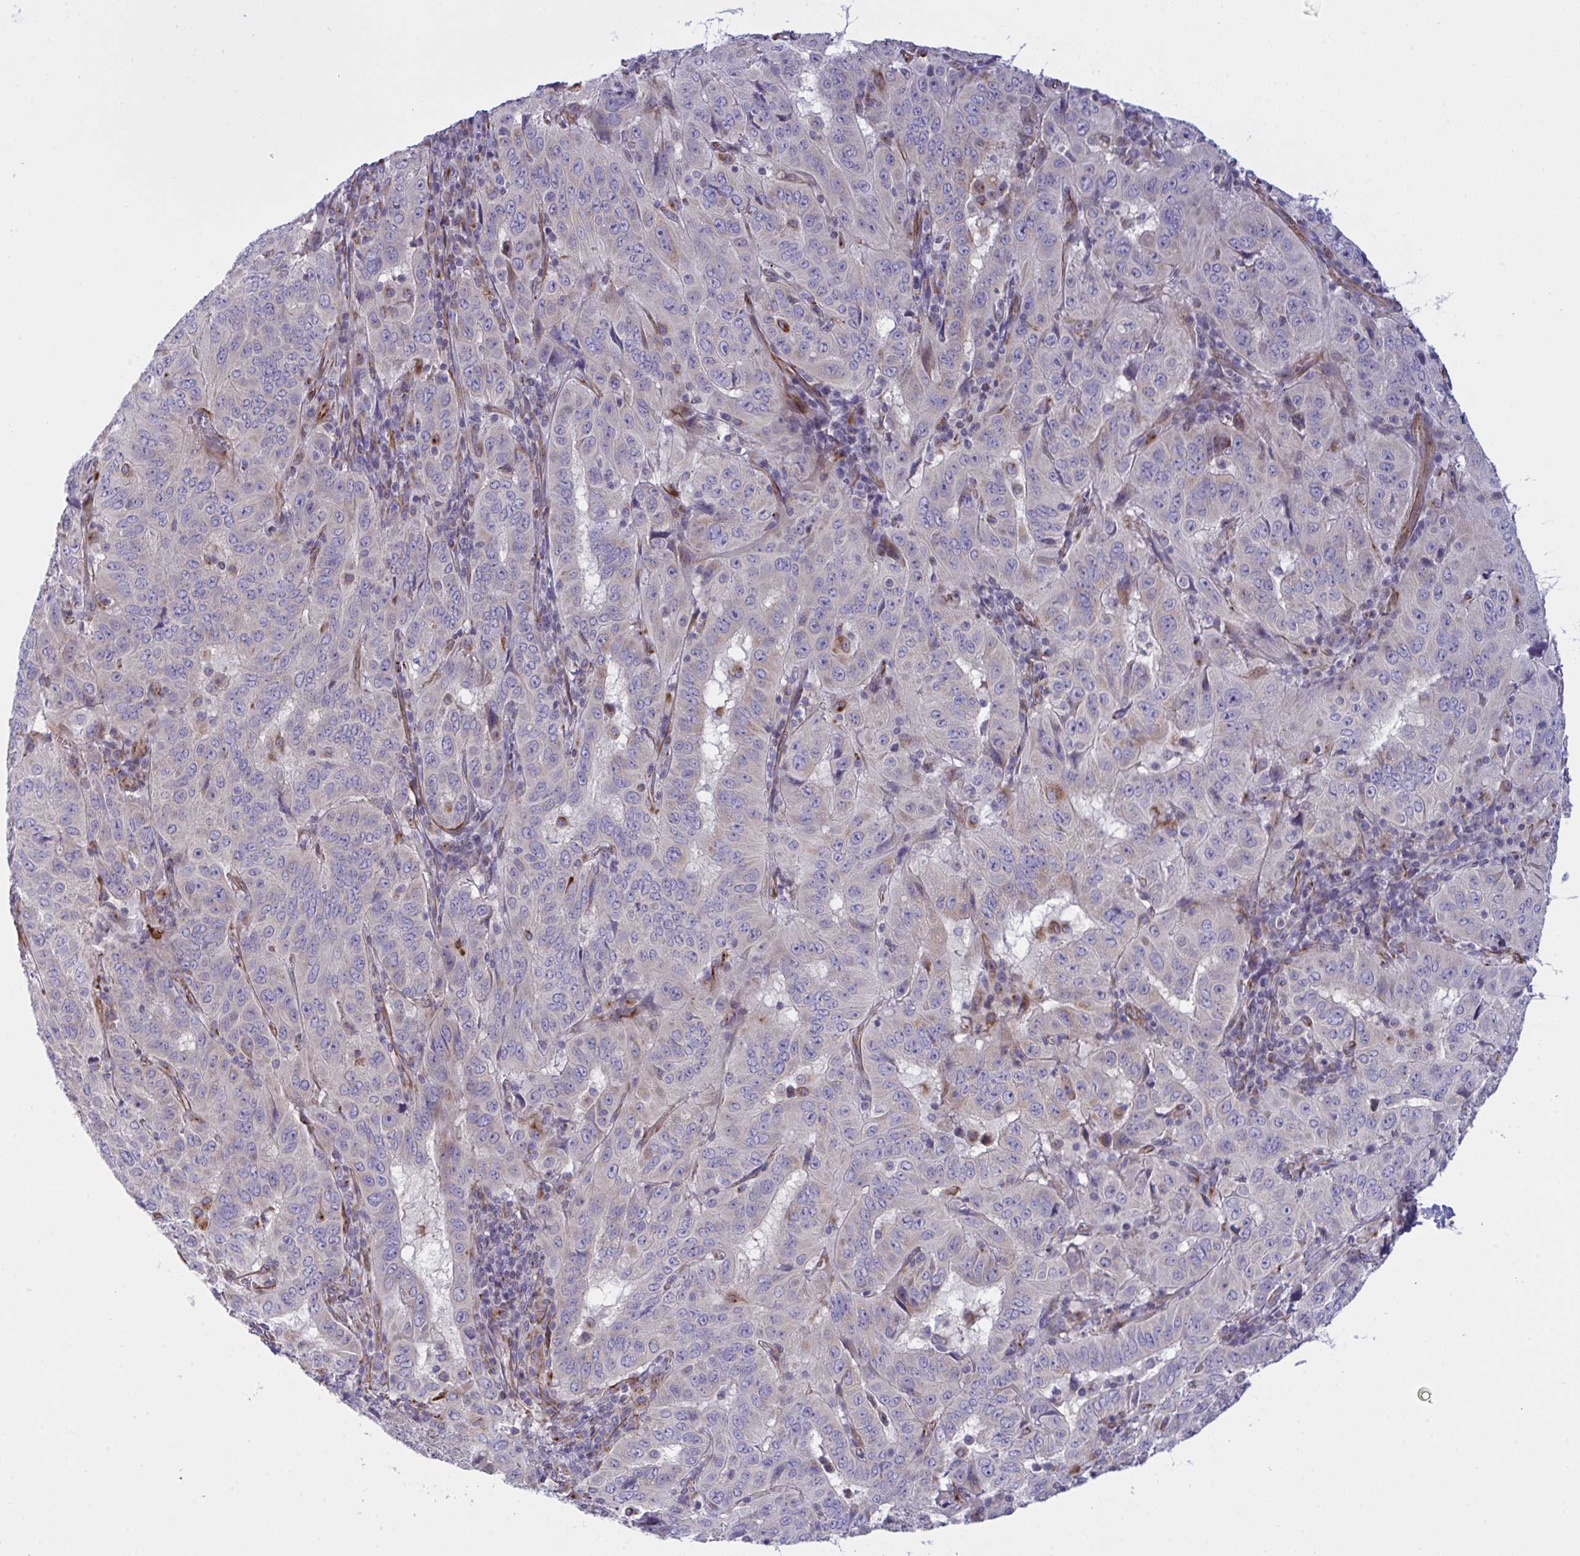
{"staining": {"intensity": "negative", "quantity": "none", "location": "none"}, "tissue": "pancreatic cancer", "cell_type": "Tumor cells", "image_type": "cancer", "snomed": [{"axis": "morphology", "description": "Adenocarcinoma, NOS"}, {"axis": "topography", "description": "Pancreas"}], "caption": "Protein analysis of pancreatic adenocarcinoma displays no significant positivity in tumor cells.", "gene": "DCBLD1", "patient": {"sex": "male", "age": 63}}